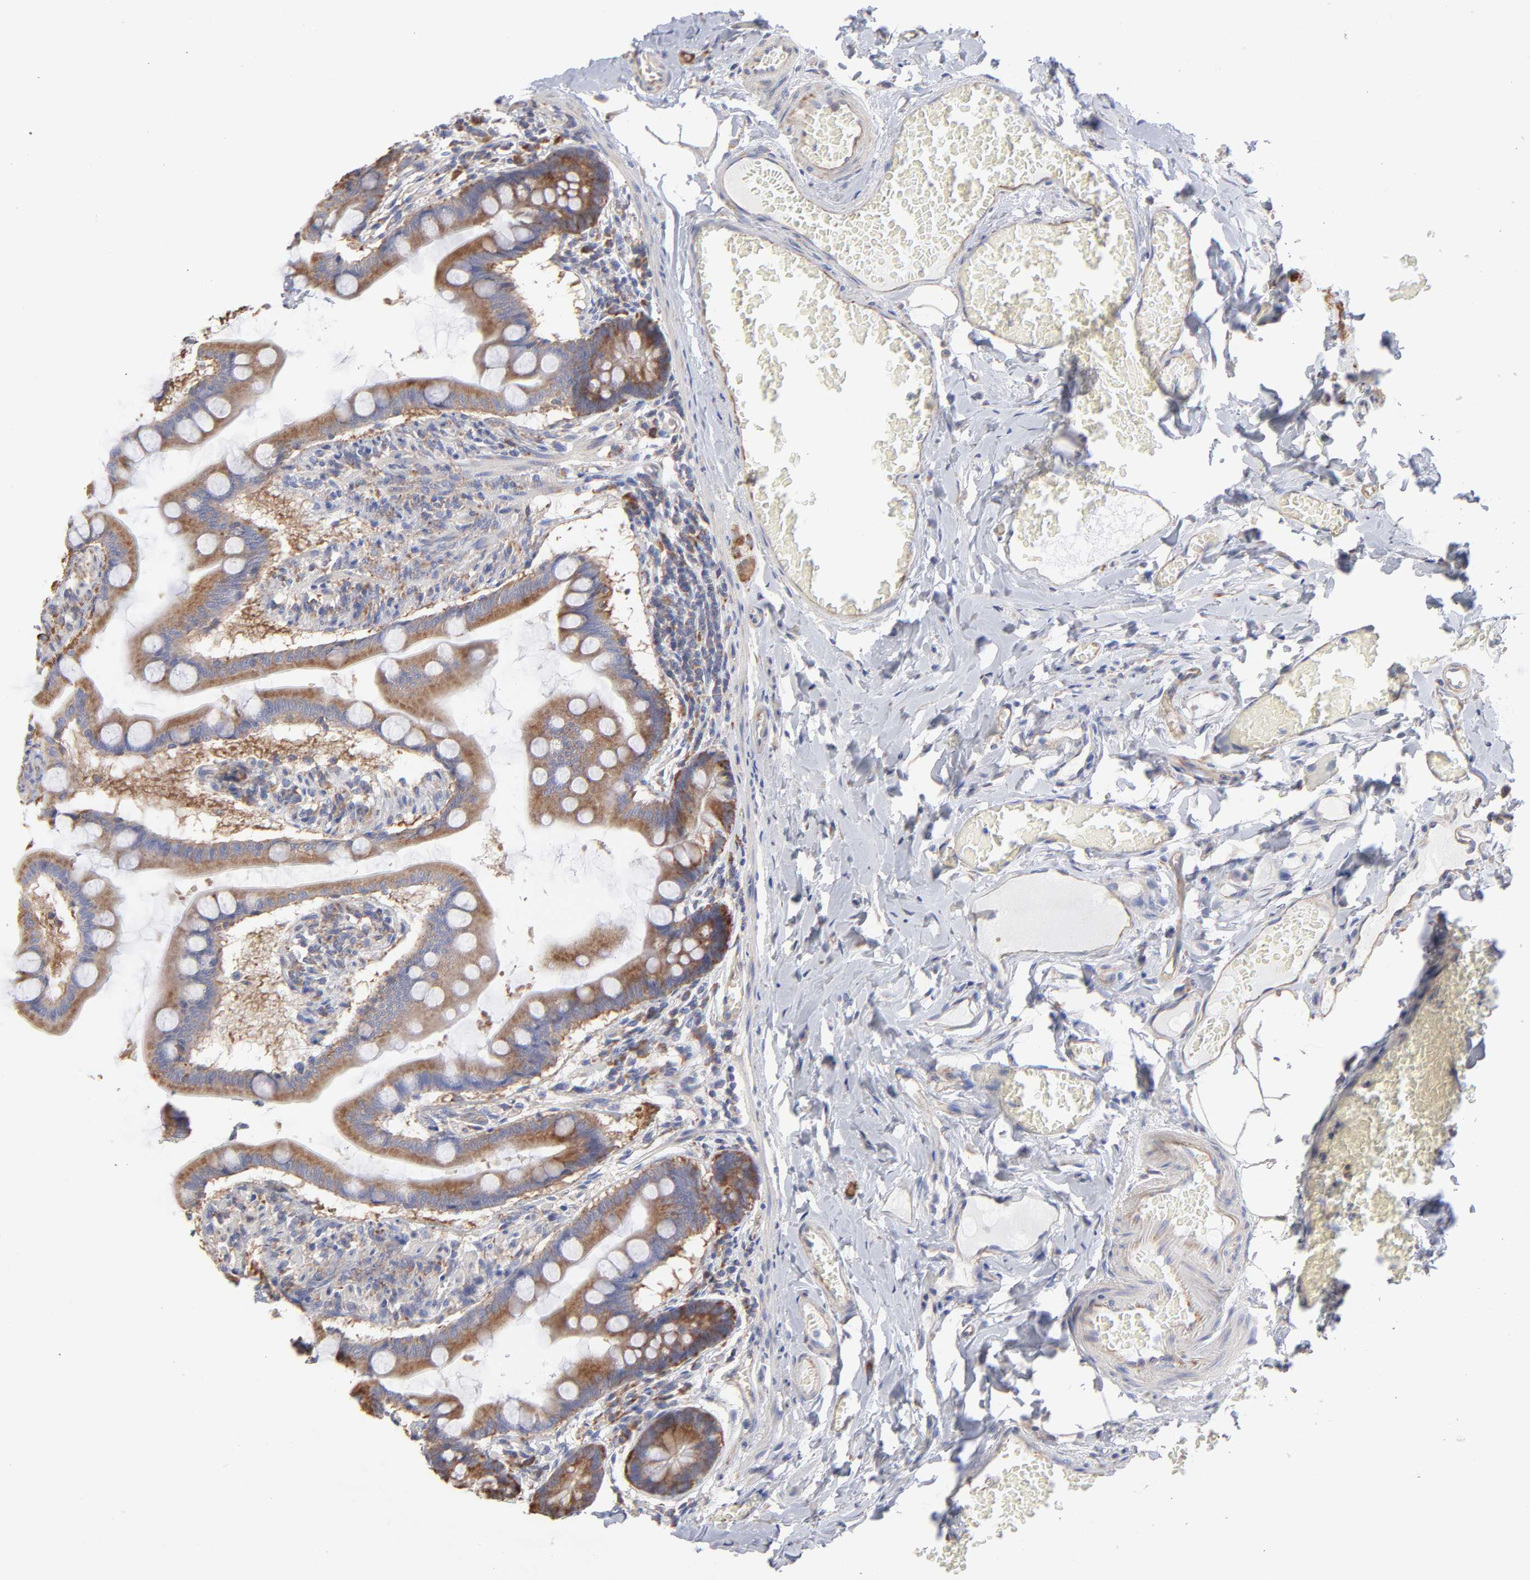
{"staining": {"intensity": "moderate", "quantity": ">75%", "location": "cytoplasmic/membranous"}, "tissue": "small intestine", "cell_type": "Glandular cells", "image_type": "normal", "snomed": [{"axis": "morphology", "description": "Normal tissue, NOS"}, {"axis": "topography", "description": "Small intestine"}], "caption": "The histopathology image demonstrates immunohistochemical staining of normal small intestine. There is moderate cytoplasmic/membranous staining is present in approximately >75% of glandular cells.", "gene": "RPL3", "patient": {"sex": "male", "age": 41}}